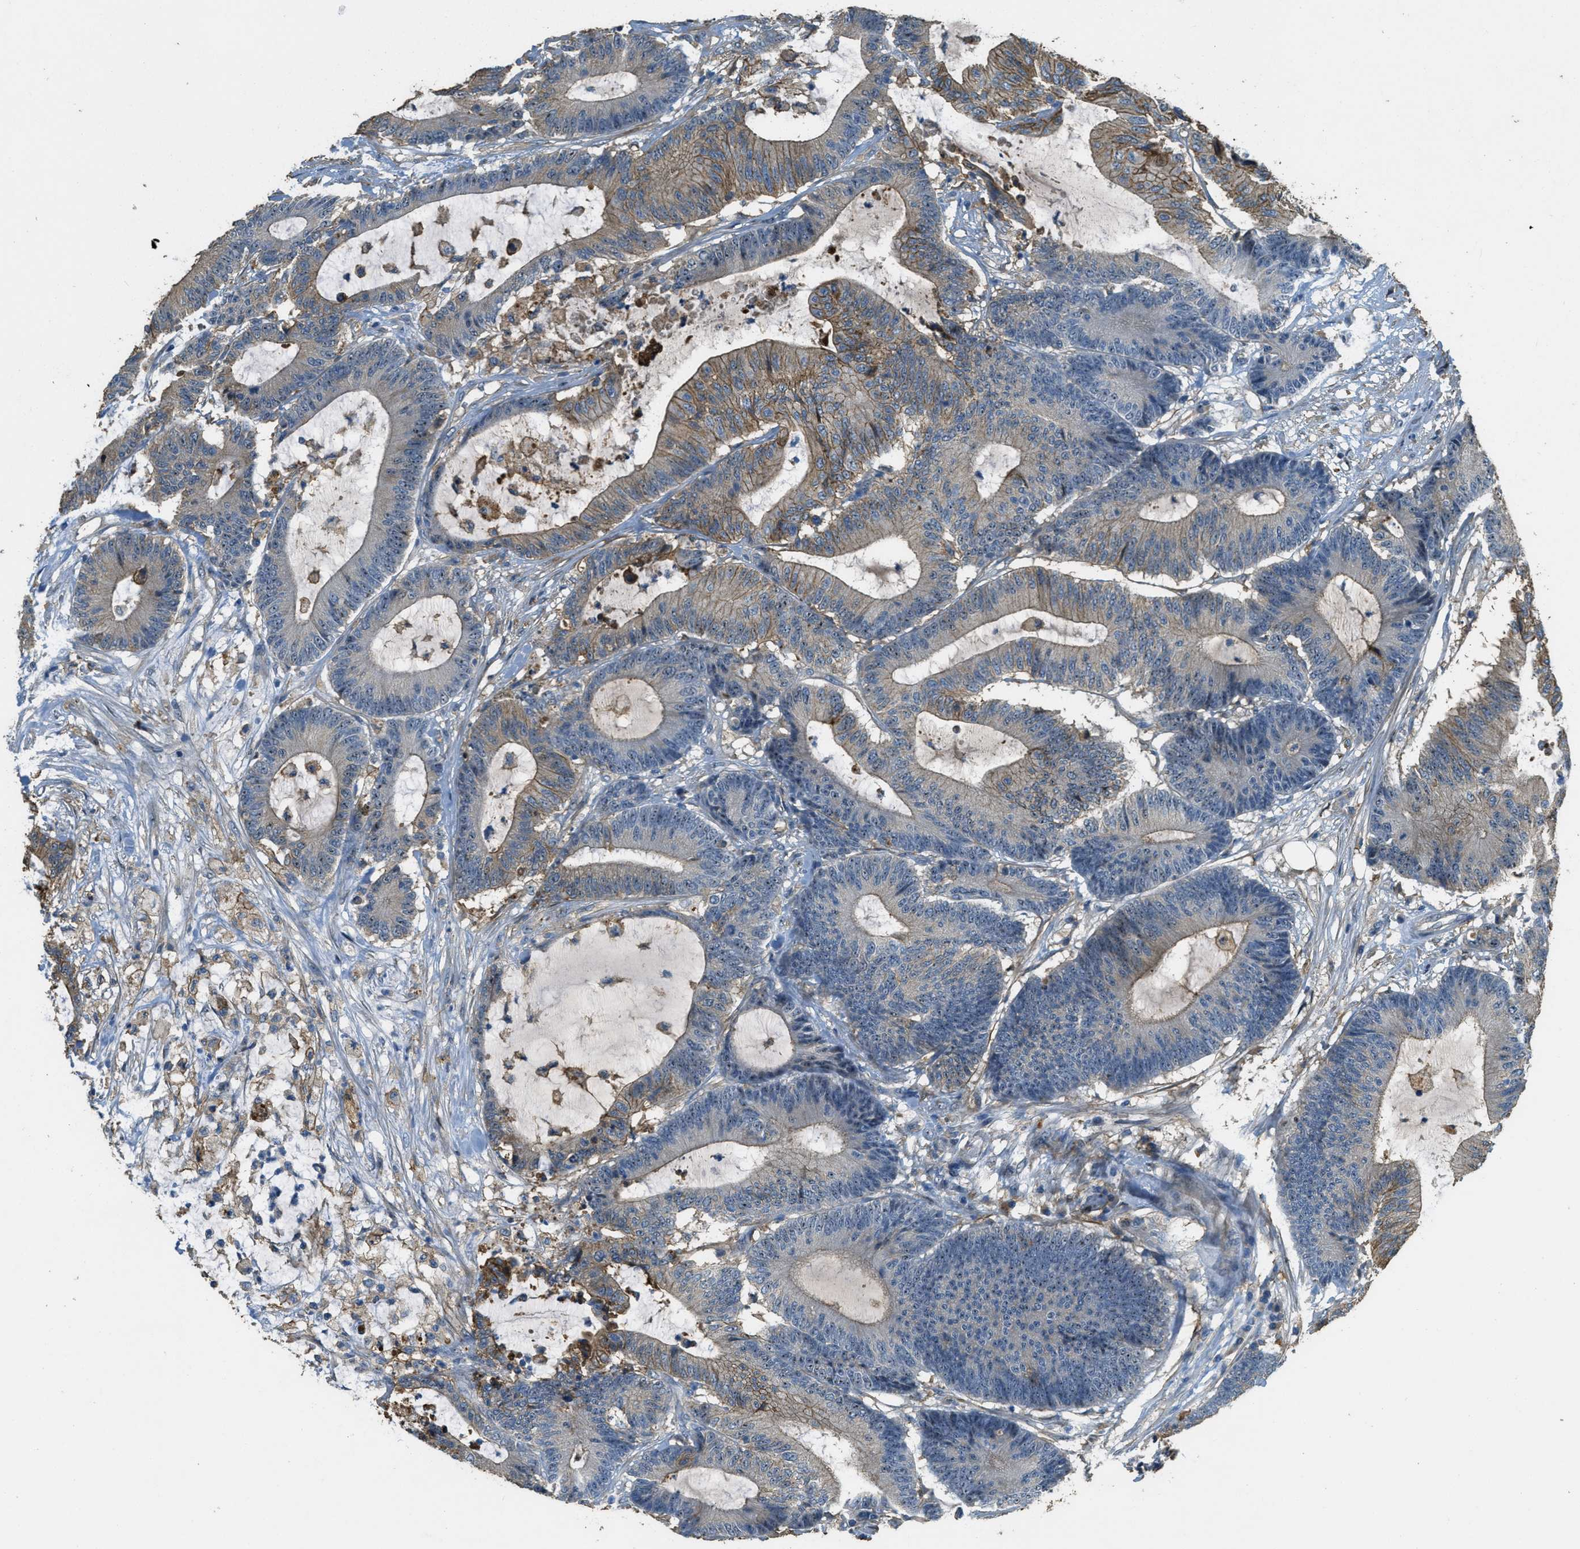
{"staining": {"intensity": "weak", "quantity": "25%-75%", "location": "cytoplasmic/membranous,nuclear"}, "tissue": "colorectal cancer", "cell_type": "Tumor cells", "image_type": "cancer", "snomed": [{"axis": "morphology", "description": "Adenocarcinoma, NOS"}, {"axis": "topography", "description": "Colon"}], "caption": "Immunohistochemical staining of colorectal adenocarcinoma displays low levels of weak cytoplasmic/membranous and nuclear protein positivity in about 25%-75% of tumor cells.", "gene": "OSMR", "patient": {"sex": "female", "age": 84}}